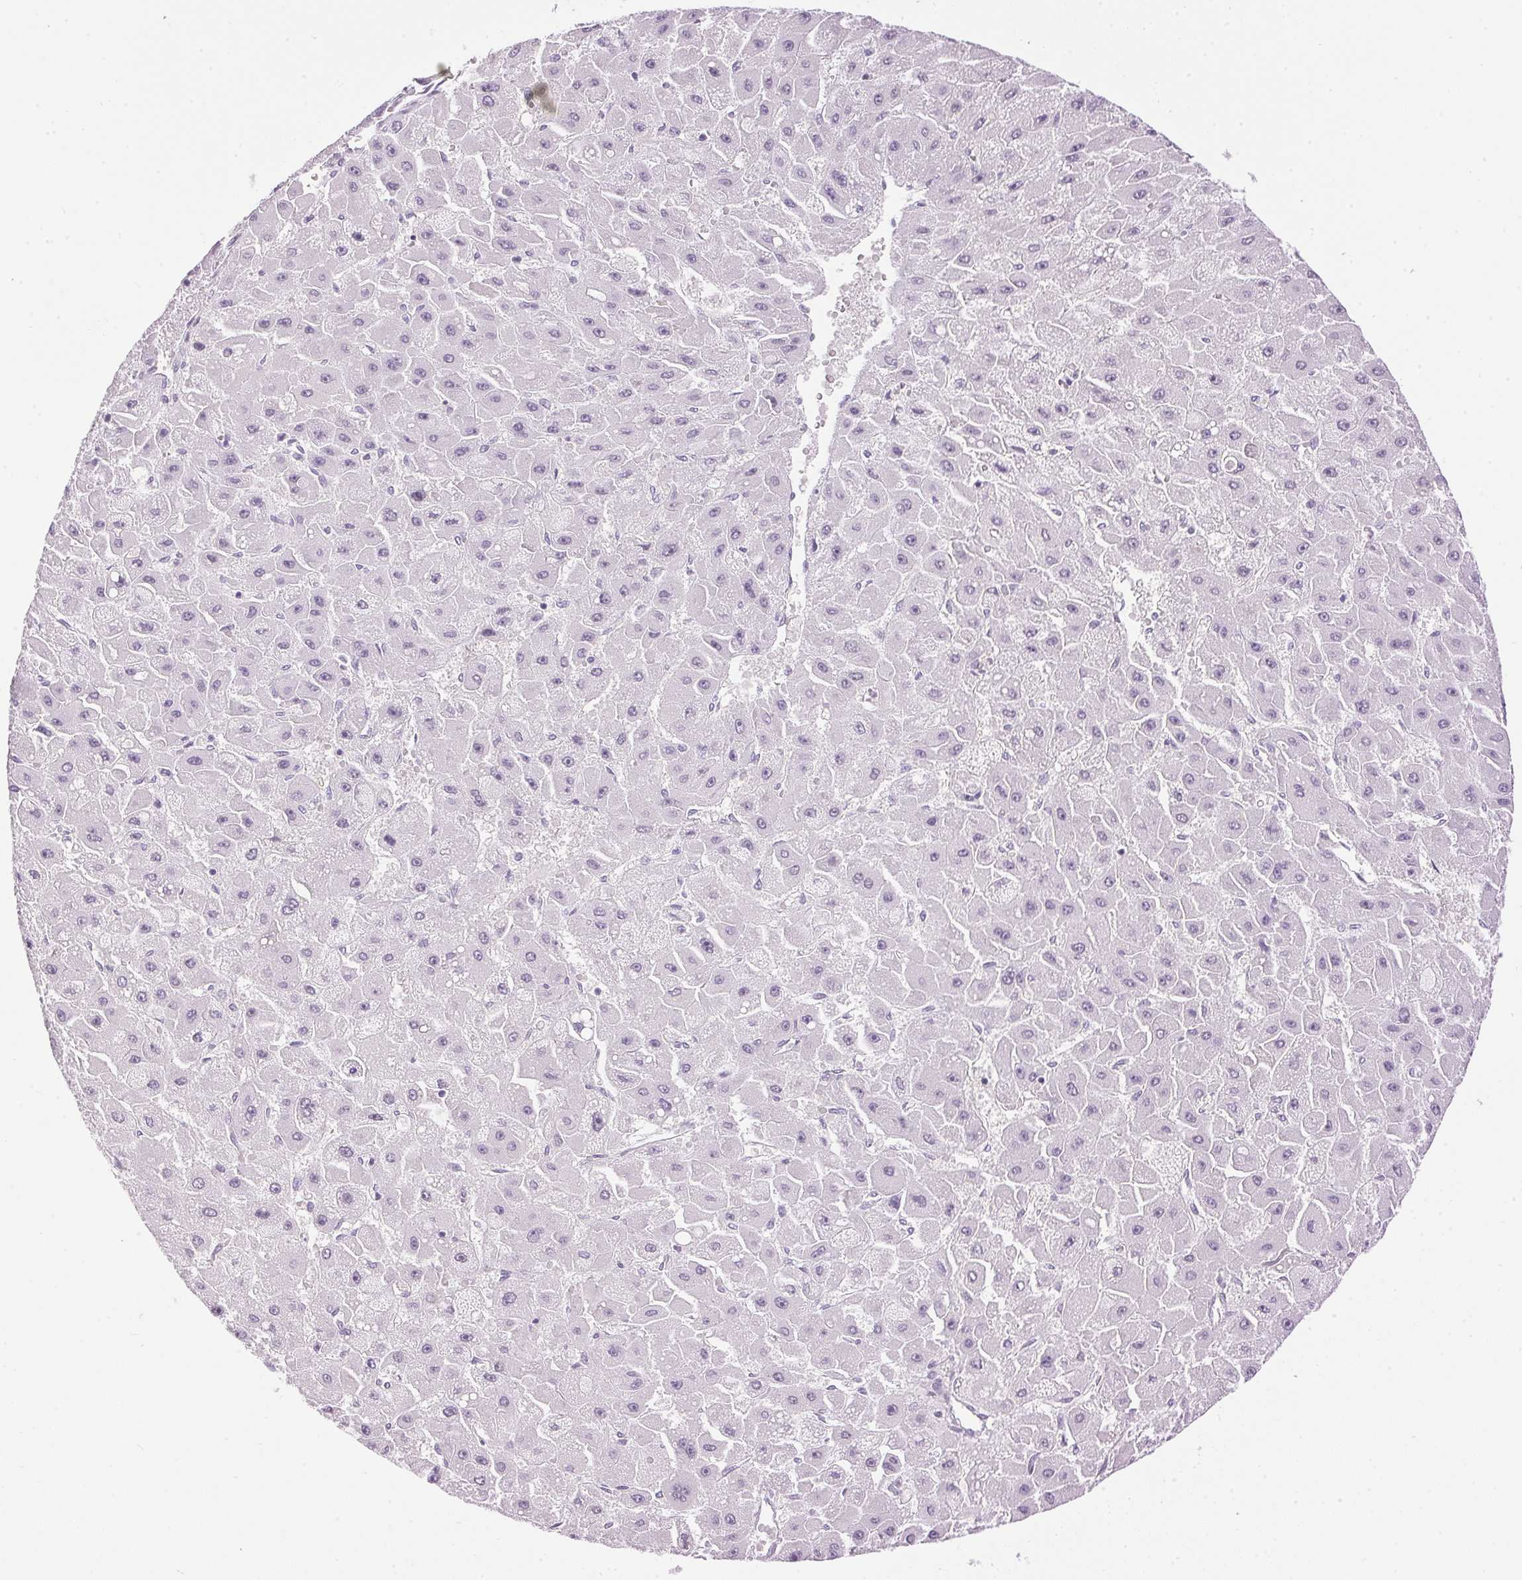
{"staining": {"intensity": "negative", "quantity": "none", "location": "none"}, "tissue": "liver cancer", "cell_type": "Tumor cells", "image_type": "cancer", "snomed": [{"axis": "morphology", "description": "Carcinoma, Hepatocellular, NOS"}, {"axis": "topography", "description": "Liver"}], "caption": "A high-resolution histopathology image shows immunohistochemistry (IHC) staining of liver cancer, which reveals no significant expression in tumor cells.", "gene": "SP7", "patient": {"sex": "female", "age": 25}}